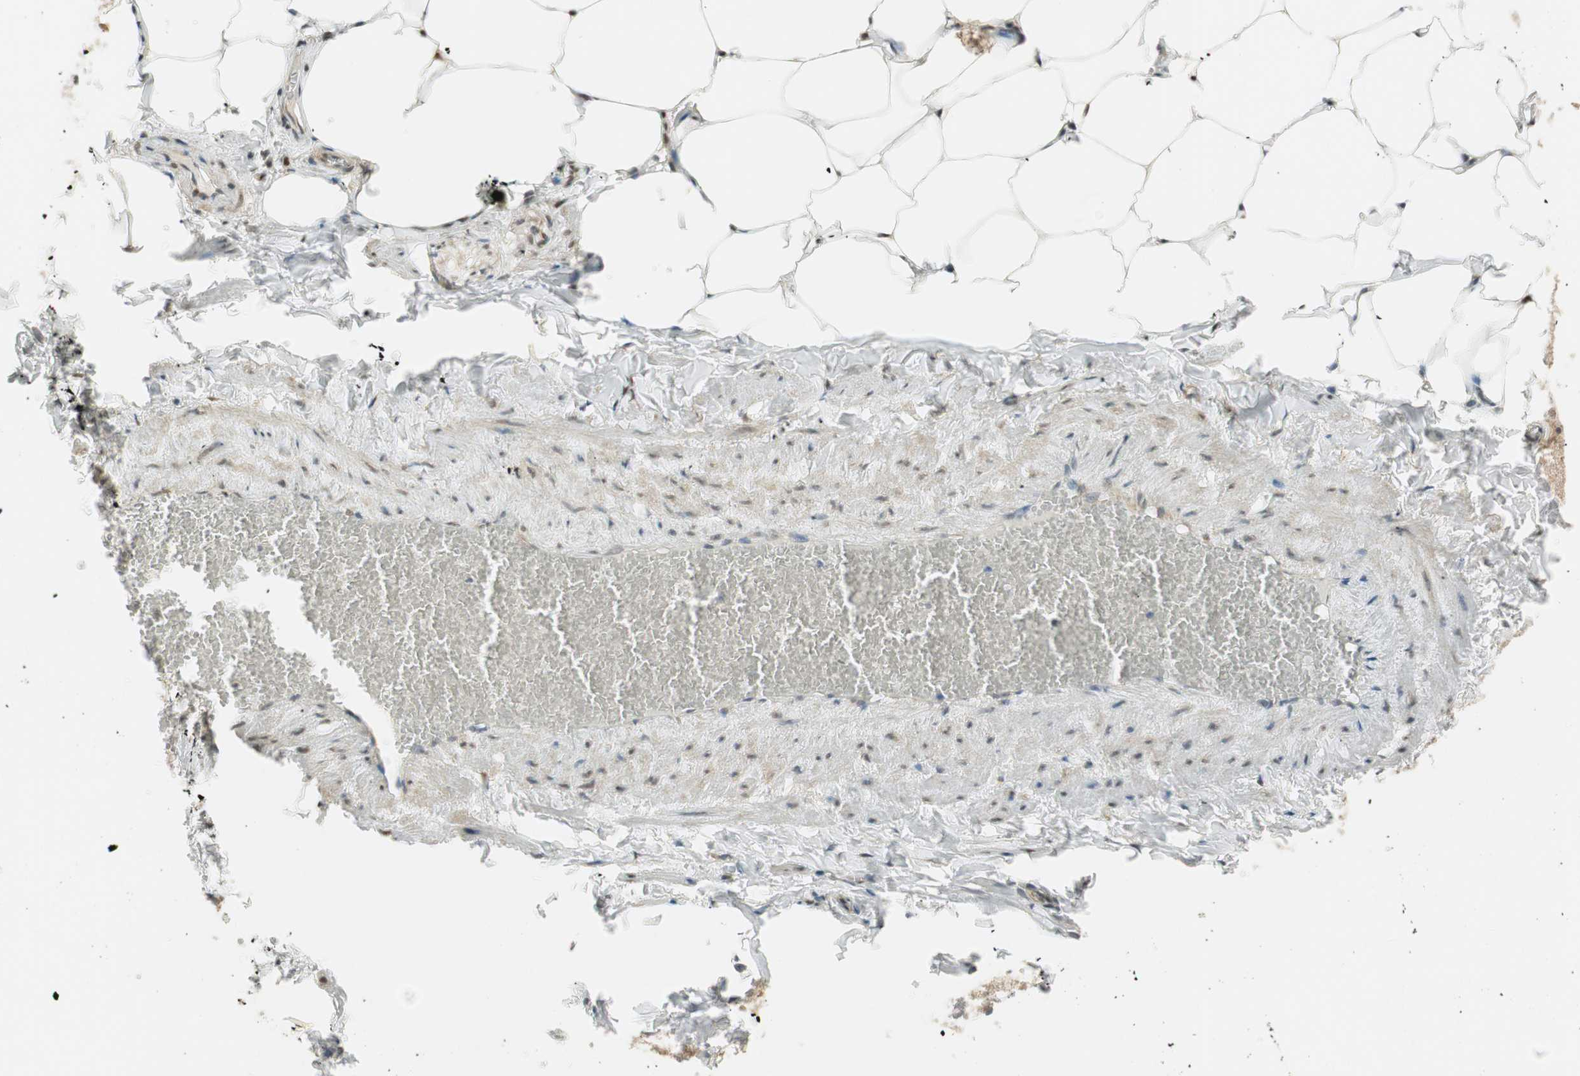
{"staining": {"intensity": "moderate", "quantity": ">75%", "location": "cytoplasmic/membranous"}, "tissue": "adipose tissue", "cell_type": "Adipocytes", "image_type": "normal", "snomed": [{"axis": "morphology", "description": "Normal tissue, NOS"}, {"axis": "topography", "description": "Vascular tissue"}], "caption": "Protein staining of normal adipose tissue shows moderate cytoplasmic/membranous staining in approximately >75% of adipocytes.", "gene": "PSMD8", "patient": {"sex": "male", "age": 41}}